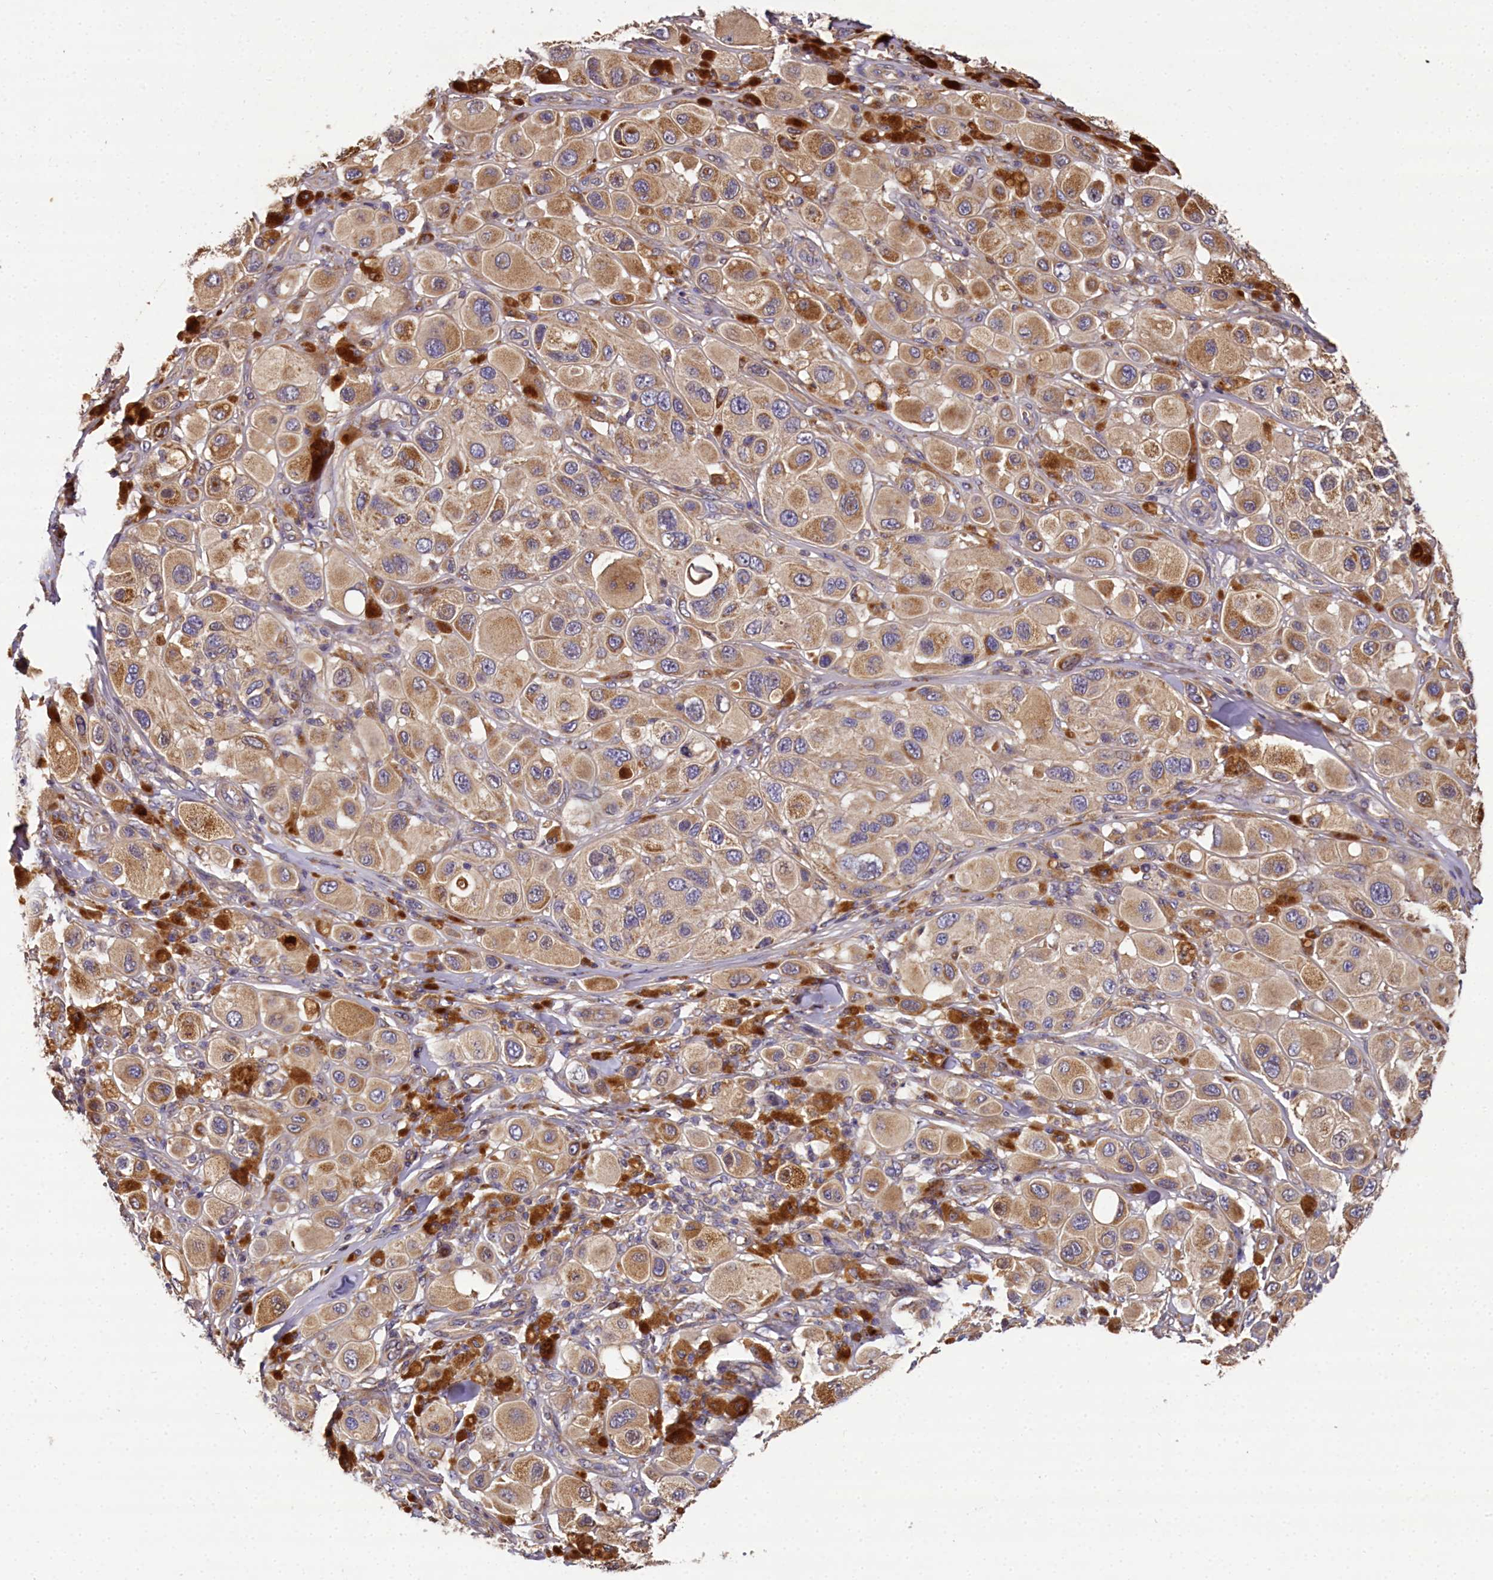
{"staining": {"intensity": "moderate", "quantity": ">75%", "location": "cytoplasmic/membranous"}, "tissue": "melanoma", "cell_type": "Tumor cells", "image_type": "cancer", "snomed": [{"axis": "morphology", "description": "Malignant melanoma, Metastatic site"}, {"axis": "topography", "description": "Skin"}], "caption": "Protein expression analysis of human melanoma reveals moderate cytoplasmic/membranous staining in about >75% of tumor cells.", "gene": "SPRYD3", "patient": {"sex": "male", "age": 41}}